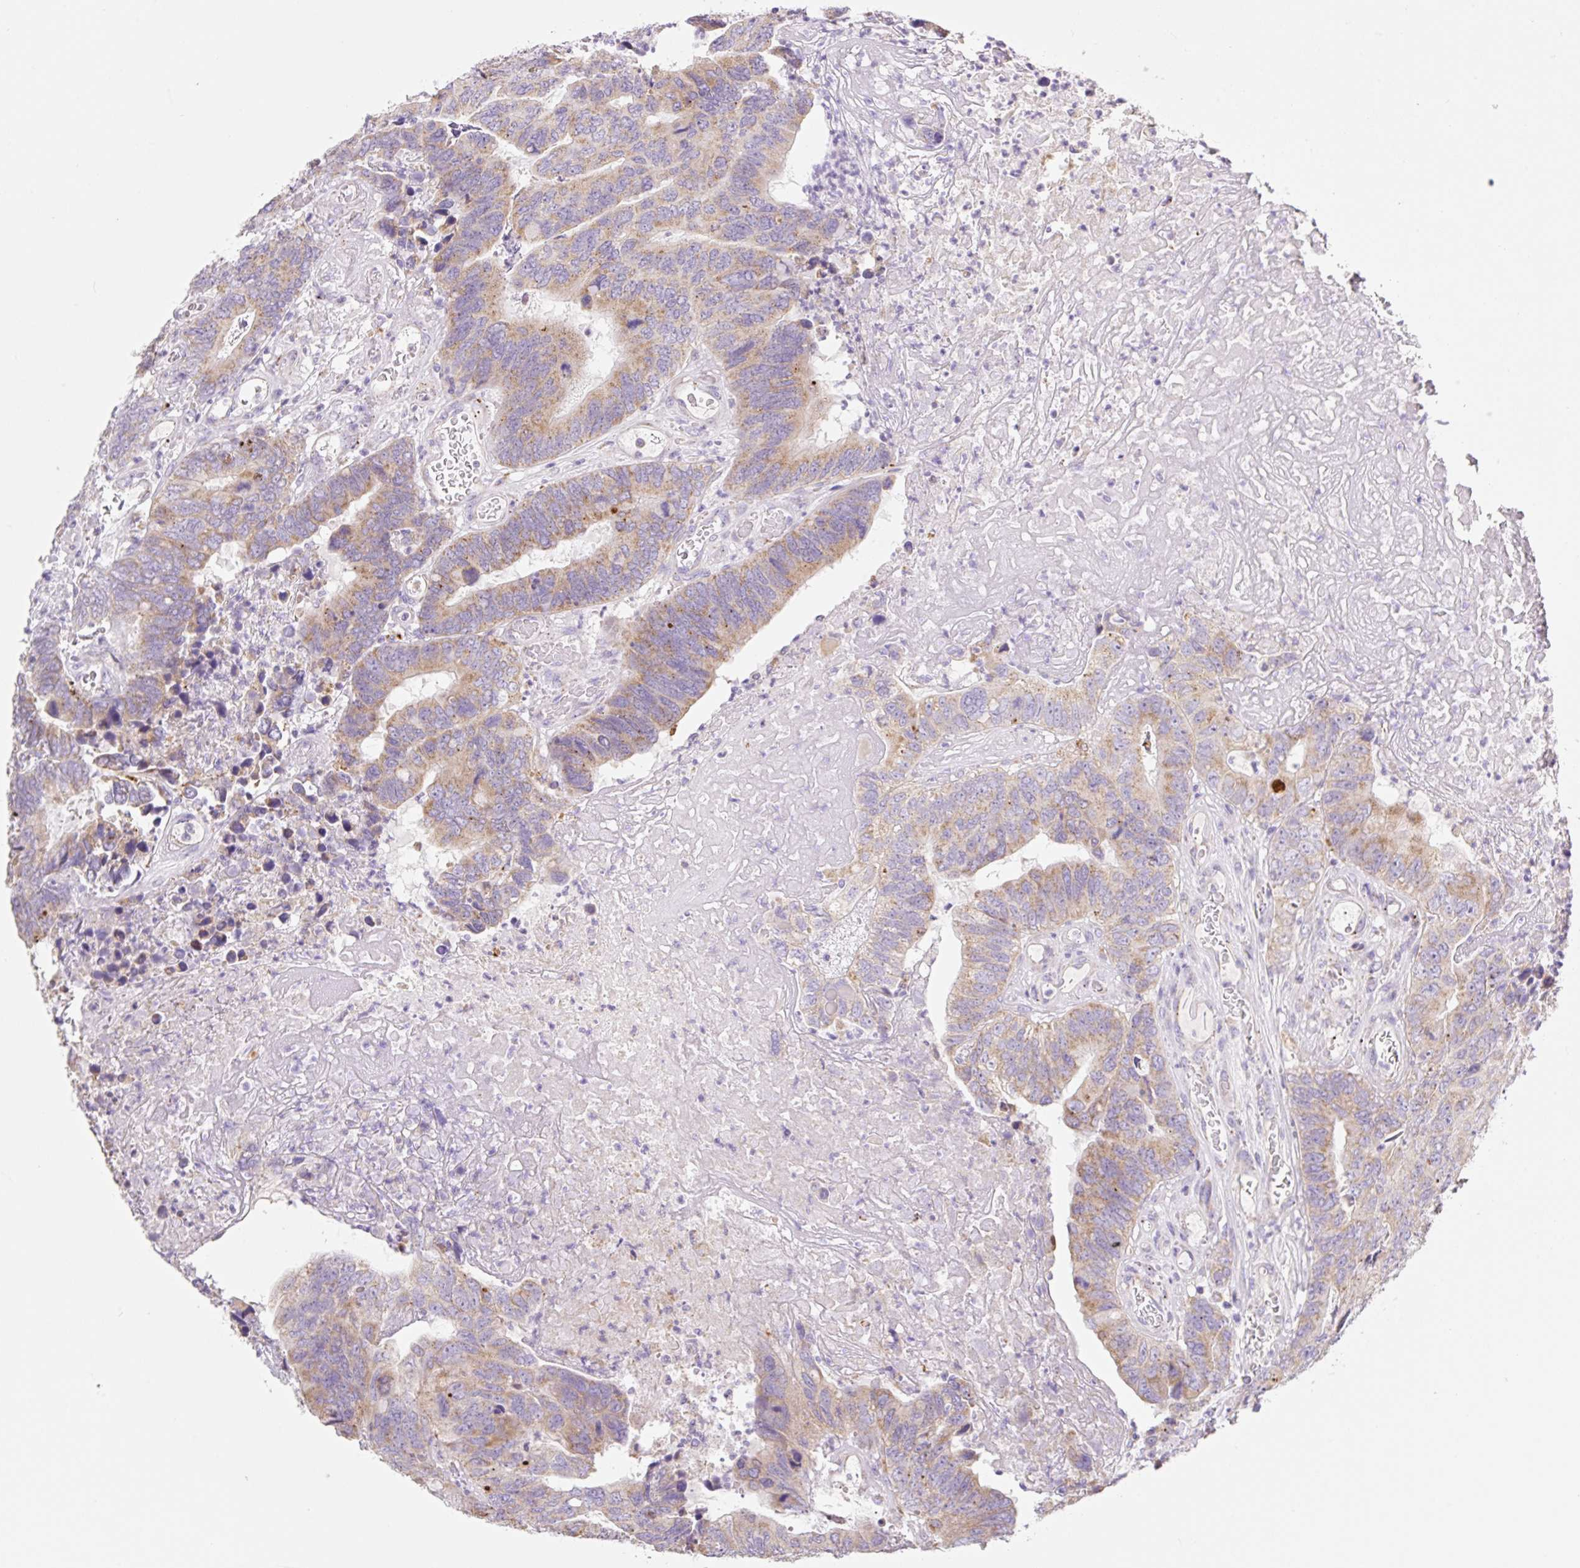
{"staining": {"intensity": "moderate", "quantity": "25%-75%", "location": "cytoplasmic/membranous"}, "tissue": "colorectal cancer", "cell_type": "Tumor cells", "image_type": "cancer", "snomed": [{"axis": "morphology", "description": "Adenocarcinoma, NOS"}, {"axis": "topography", "description": "Colon"}], "caption": "A brown stain labels moderate cytoplasmic/membranous expression of a protein in colorectal adenocarcinoma tumor cells. The staining was performed using DAB (3,3'-diaminobenzidine), with brown indicating positive protein expression. Nuclei are stained blue with hematoxylin.", "gene": "CLEC3A", "patient": {"sex": "female", "age": 67}}